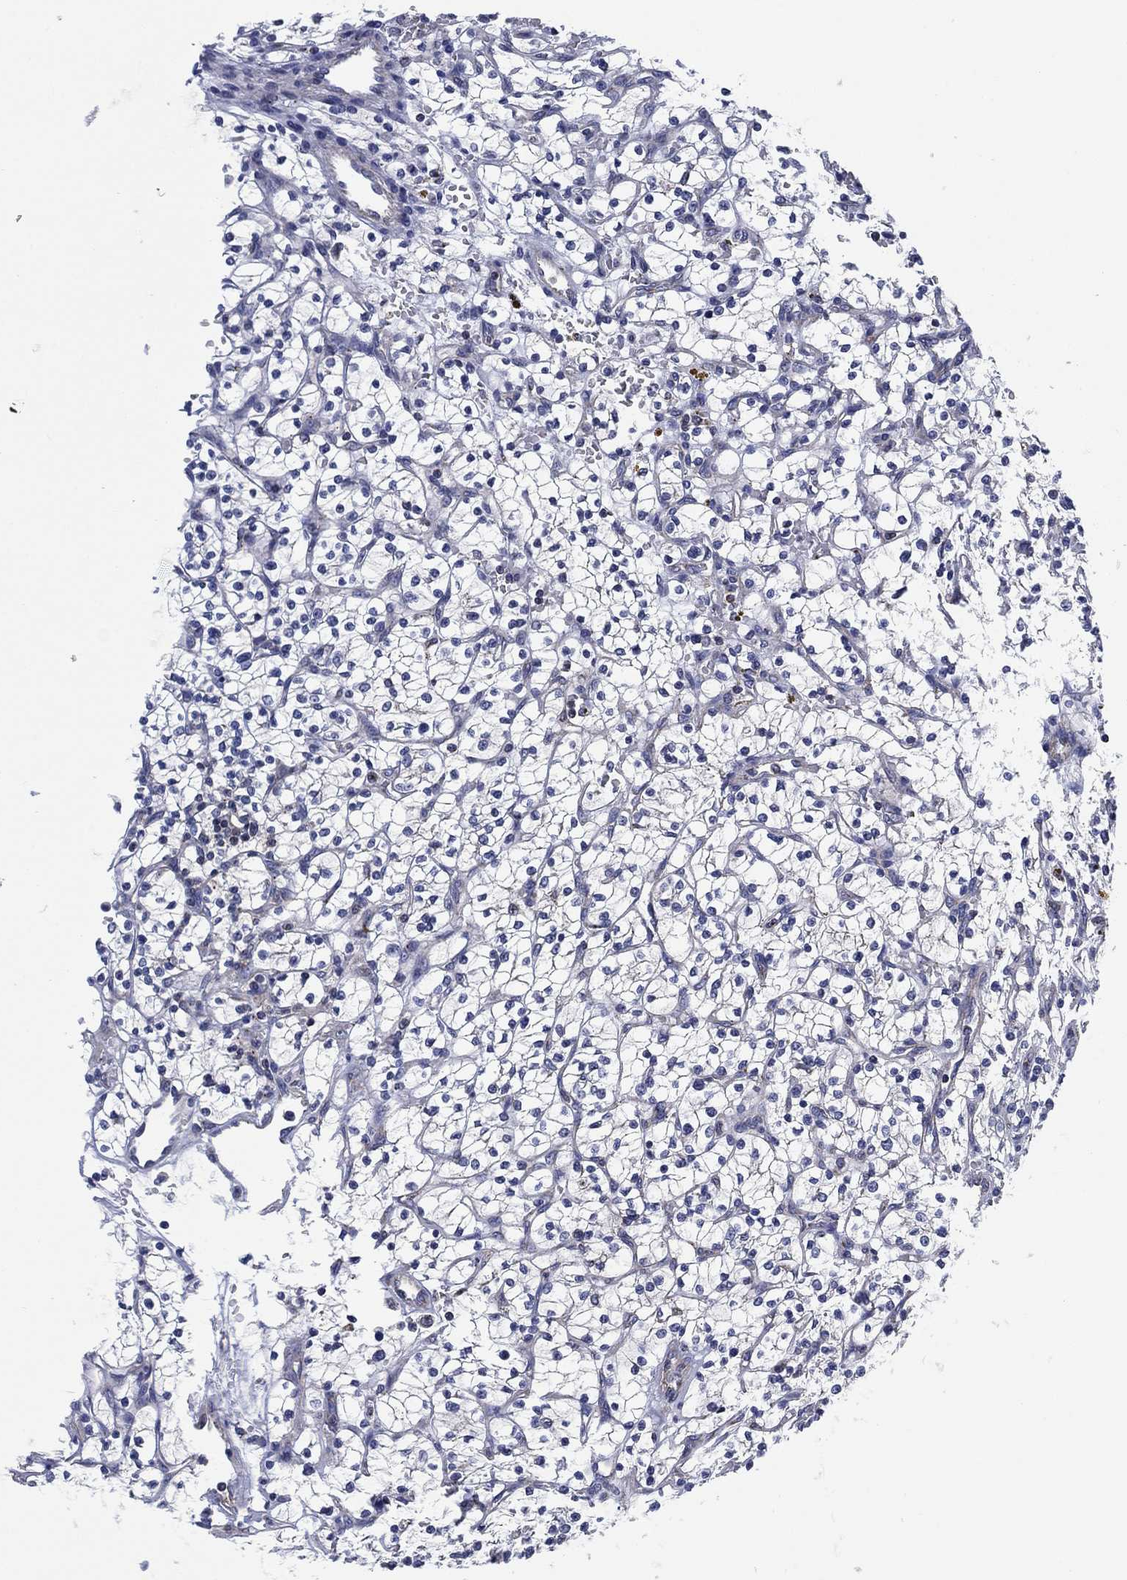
{"staining": {"intensity": "negative", "quantity": "none", "location": "none"}, "tissue": "renal cancer", "cell_type": "Tumor cells", "image_type": "cancer", "snomed": [{"axis": "morphology", "description": "Adenocarcinoma, NOS"}, {"axis": "topography", "description": "Kidney"}], "caption": "DAB immunohistochemical staining of renal cancer (adenocarcinoma) displays no significant positivity in tumor cells.", "gene": "NACAD", "patient": {"sex": "female", "age": 64}}